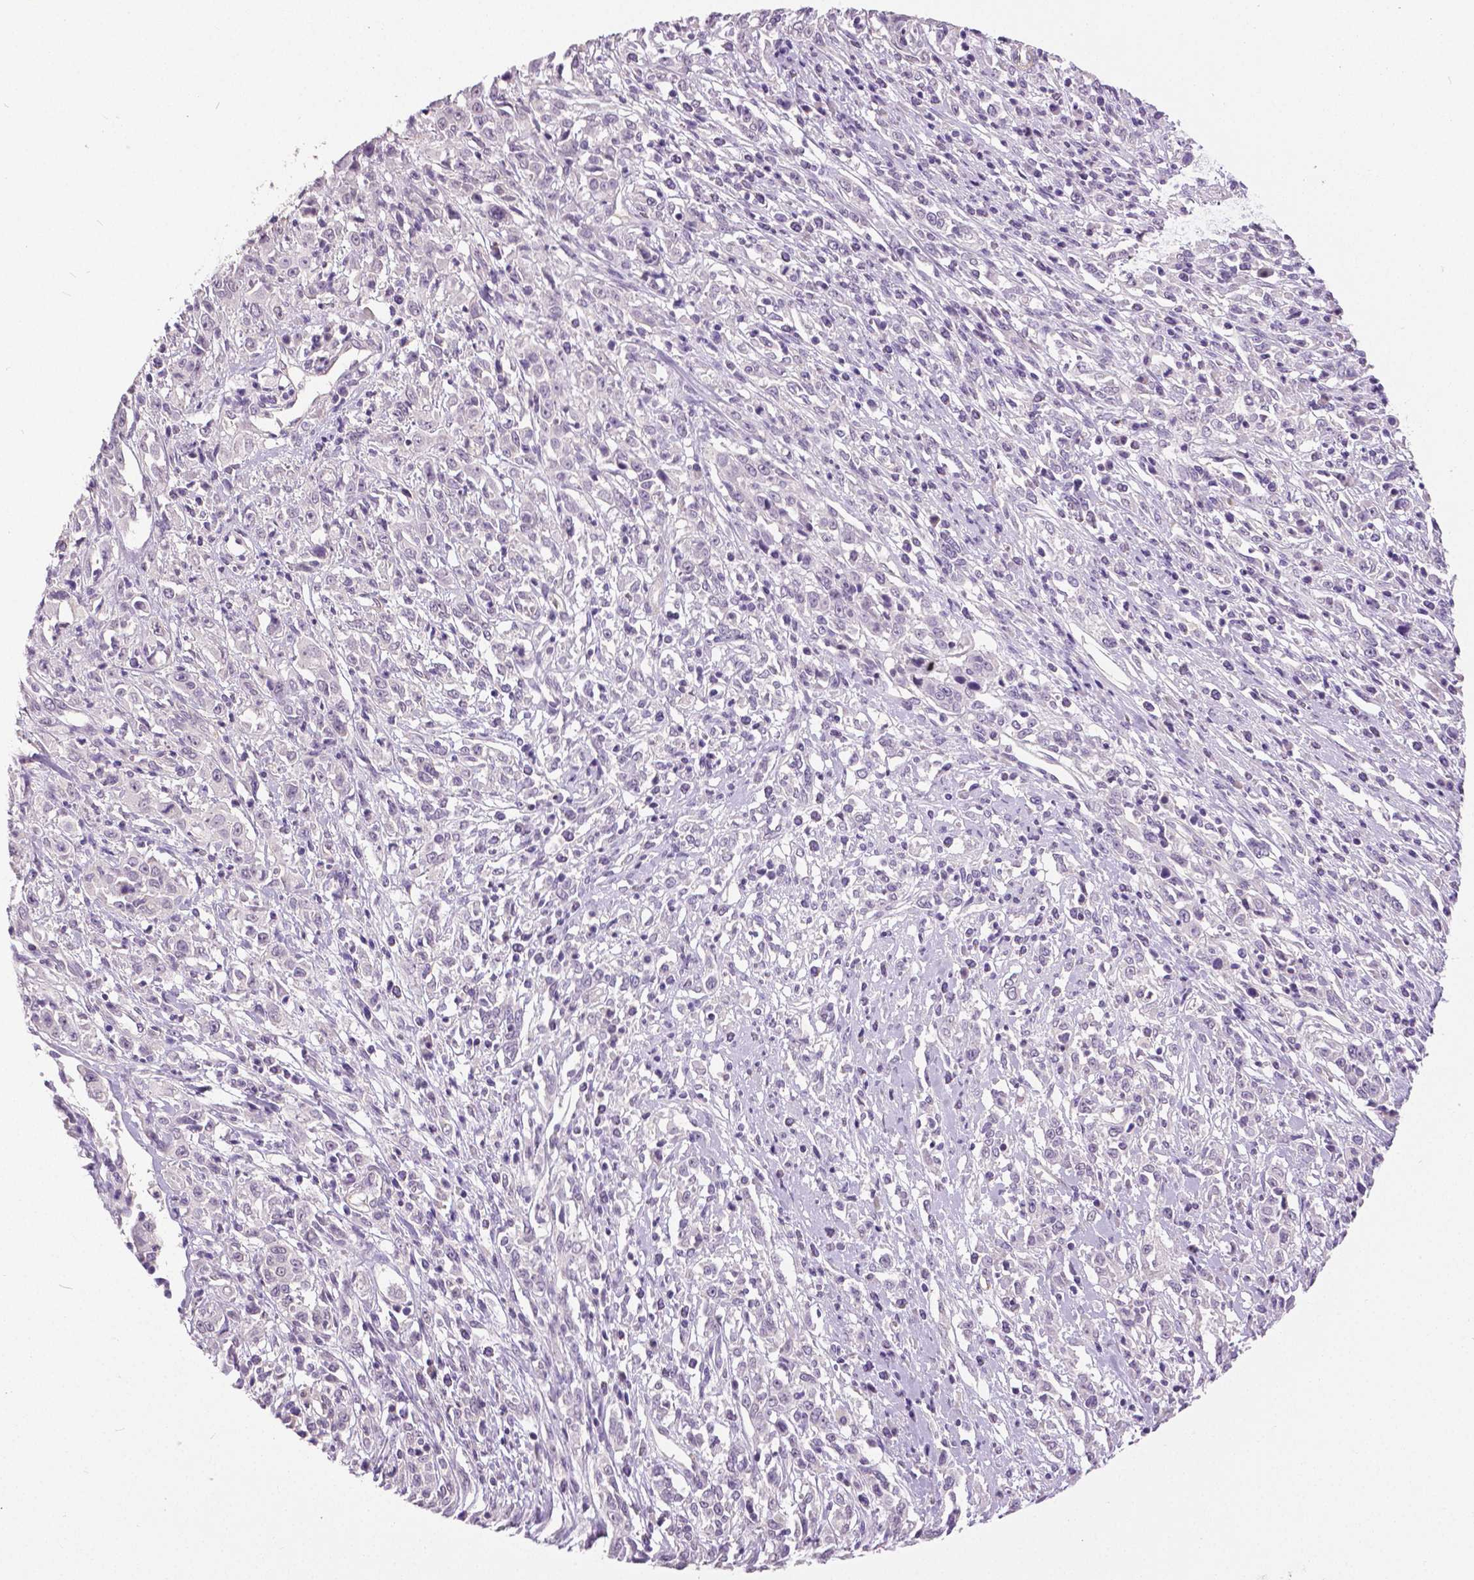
{"staining": {"intensity": "negative", "quantity": "none", "location": "none"}, "tissue": "cervical cancer", "cell_type": "Tumor cells", "image_type": "cancer", "snomed": [{"axis": "morphology", "description": "Adenocarcinoma, NOS"}, {"axis": "topography", "description": "Cervix"}], "caption": "There is no significant expression in tumor cells of cervical cancer (adenocarcinoma). (Immunohistochemistry, brightfield microscopy, high magnification).", "gene": "FOXA1", "patient": {"sex": "female", "age": 40}}